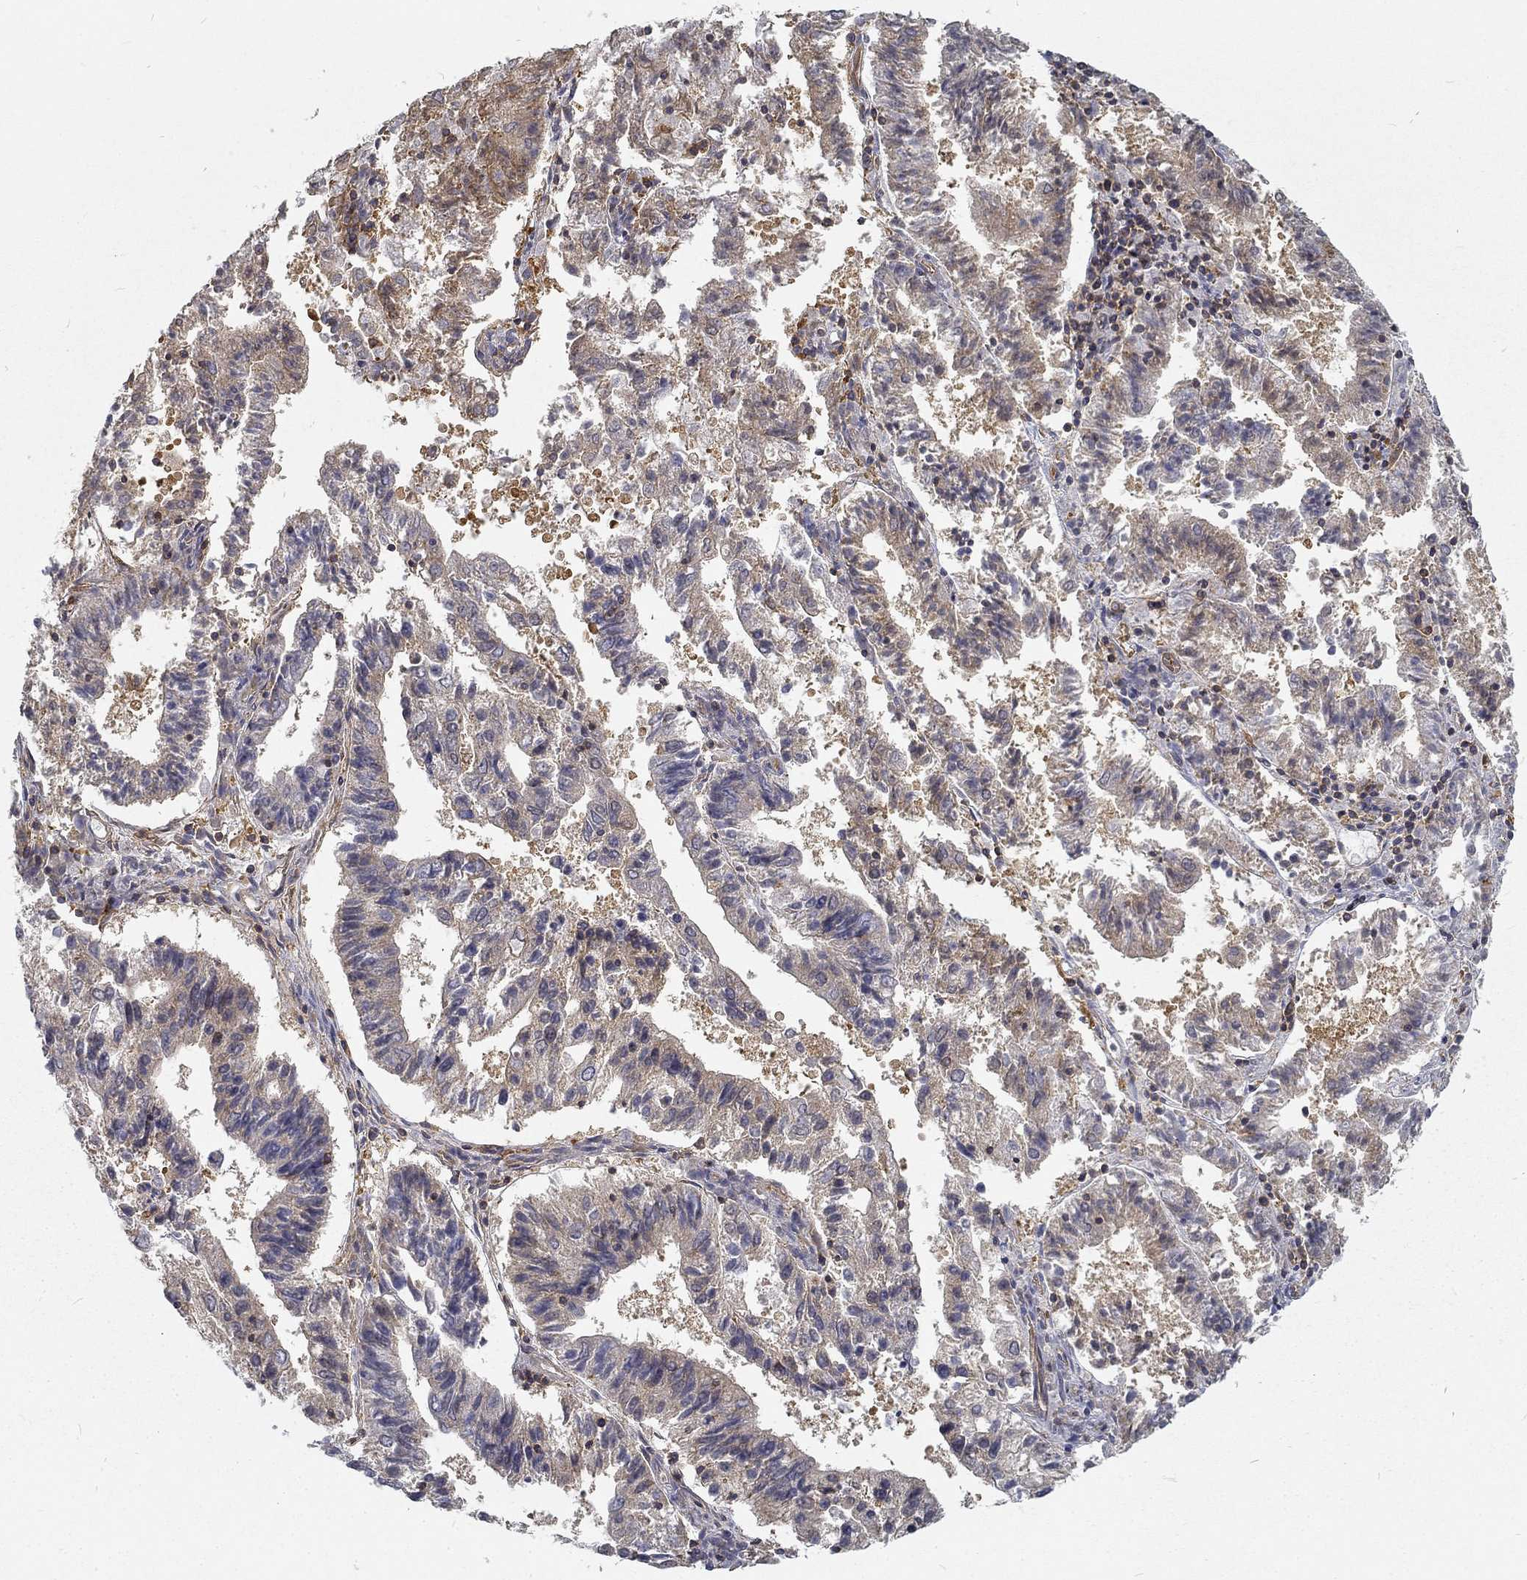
{"staining": {"intensity": "moderate", "quantity": "<25%", "location": "cytoplasmic/membranous"}, "tissue": "endometrial cancer", "cell_type": "Tumor cells", "image_type": "cancer", "snomed": [{"axis": "morphology", "description": "Adenocarcinoma, NOS"}, {"axis": "topography", "description": "Endometrium"}], "caption": "A brown stain highlights moderate cytoplasmic/membranous positivity of a protein in adenocarcinoma (endometrial) tumor cells.", "gene": "MTMR11", "patient": {"sex": "female", "age": 82}}